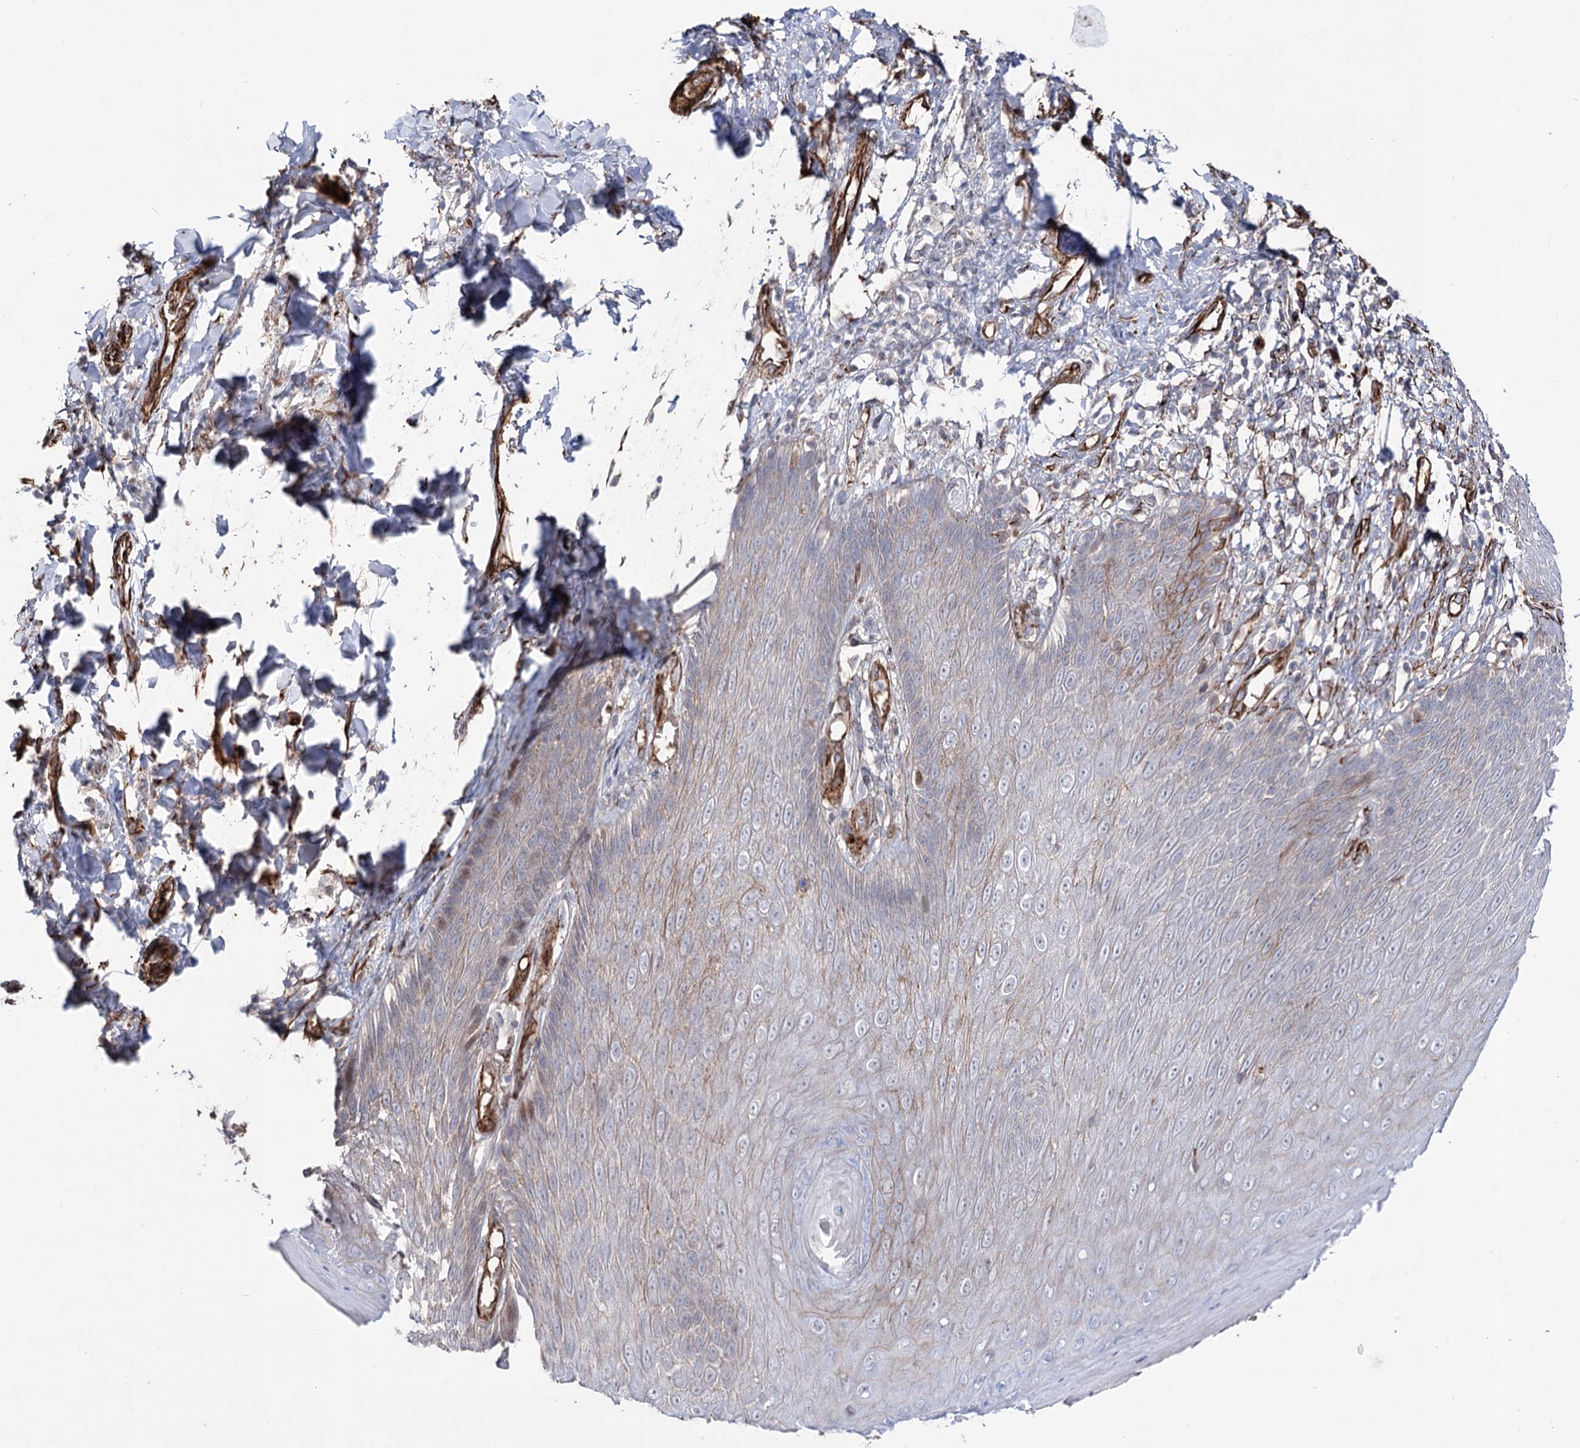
{"staining": {"intensity": "moderate", "quantity": "<25%", "location": "cytoplasmic/membranous,nuclear"}, "tissue": "skin", "cell_type": "Epidermal cells", "image_type": "normal", "snomed": [{"axis": "morphology", "description": "Normal tissue, NOS"}, {"axis": "topography", "description": "Anal"}], "caption": "Immunohistochemical staining of normal human skin exhibits <25% levels of moderate cytoplasmic/membranous,nuclear protein positivity in approximately <25% of epidermal cells. (DAB (3,3'-diaminobenzidine) = brown stain, brightfield microscopy at high magnification).", "gene": "ARHGAP20", "patient": {"sex": "male", "age": 69}}